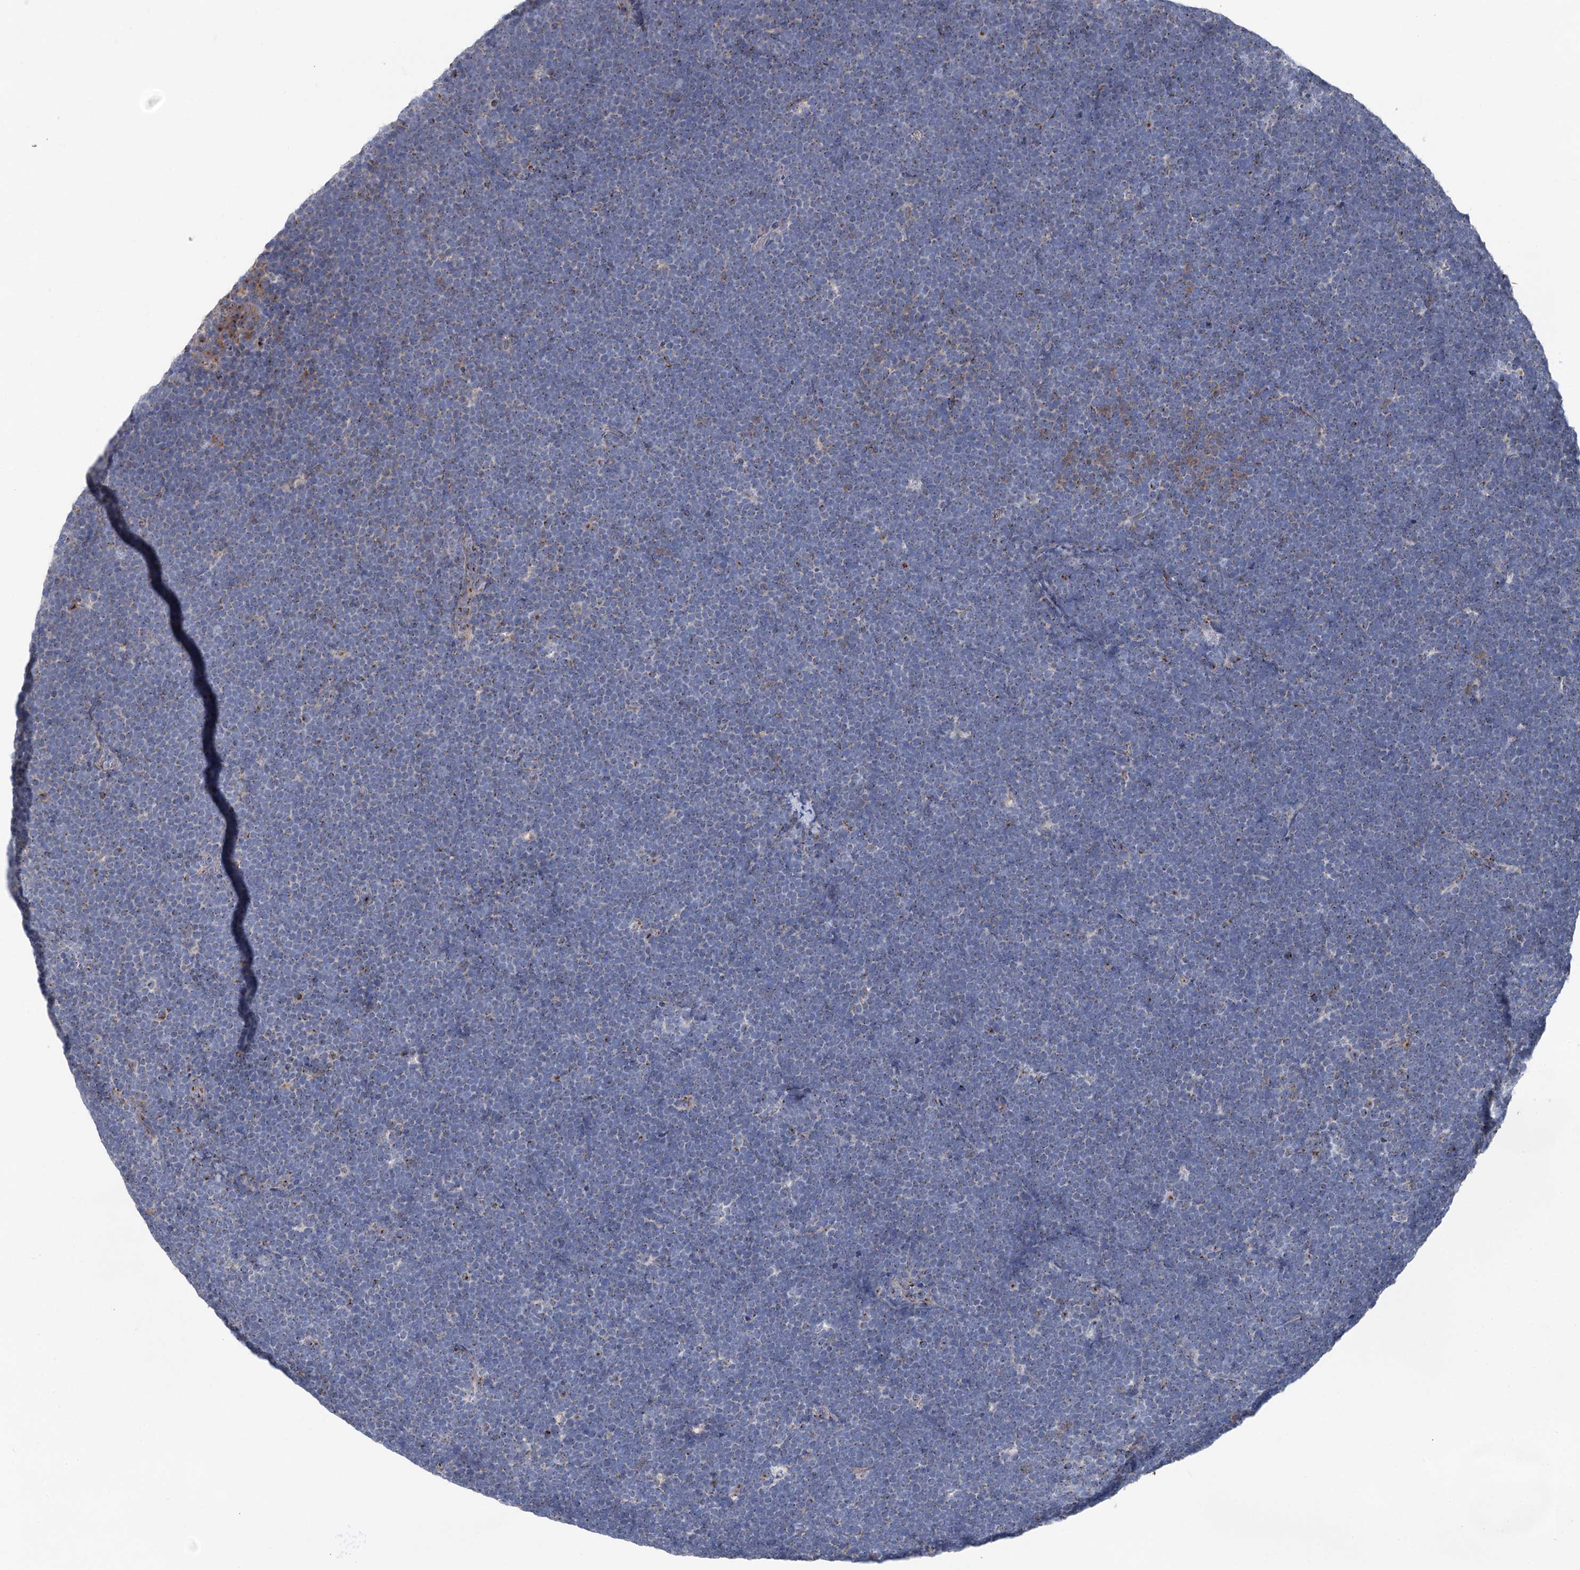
{"staining": {"intensity": "negative", "quantity": "none", "location": "none"}, "tissue": "lymphoma", "cell_type": "Tumor cells", "image_type": "cancer", "snomed": [{"axis": "morphology", "description": "Malignant lymphoma, non-Hodgkin's type, High grade"}, {"axis": "topography", "description": "Lymph node"}], "caption": "DAB immunohistochemical staining of human lymphoma reveals no significant positivity in tumor cells.", "gene": "ITIH5", "patient": {"sex": "male", "age": 13}}